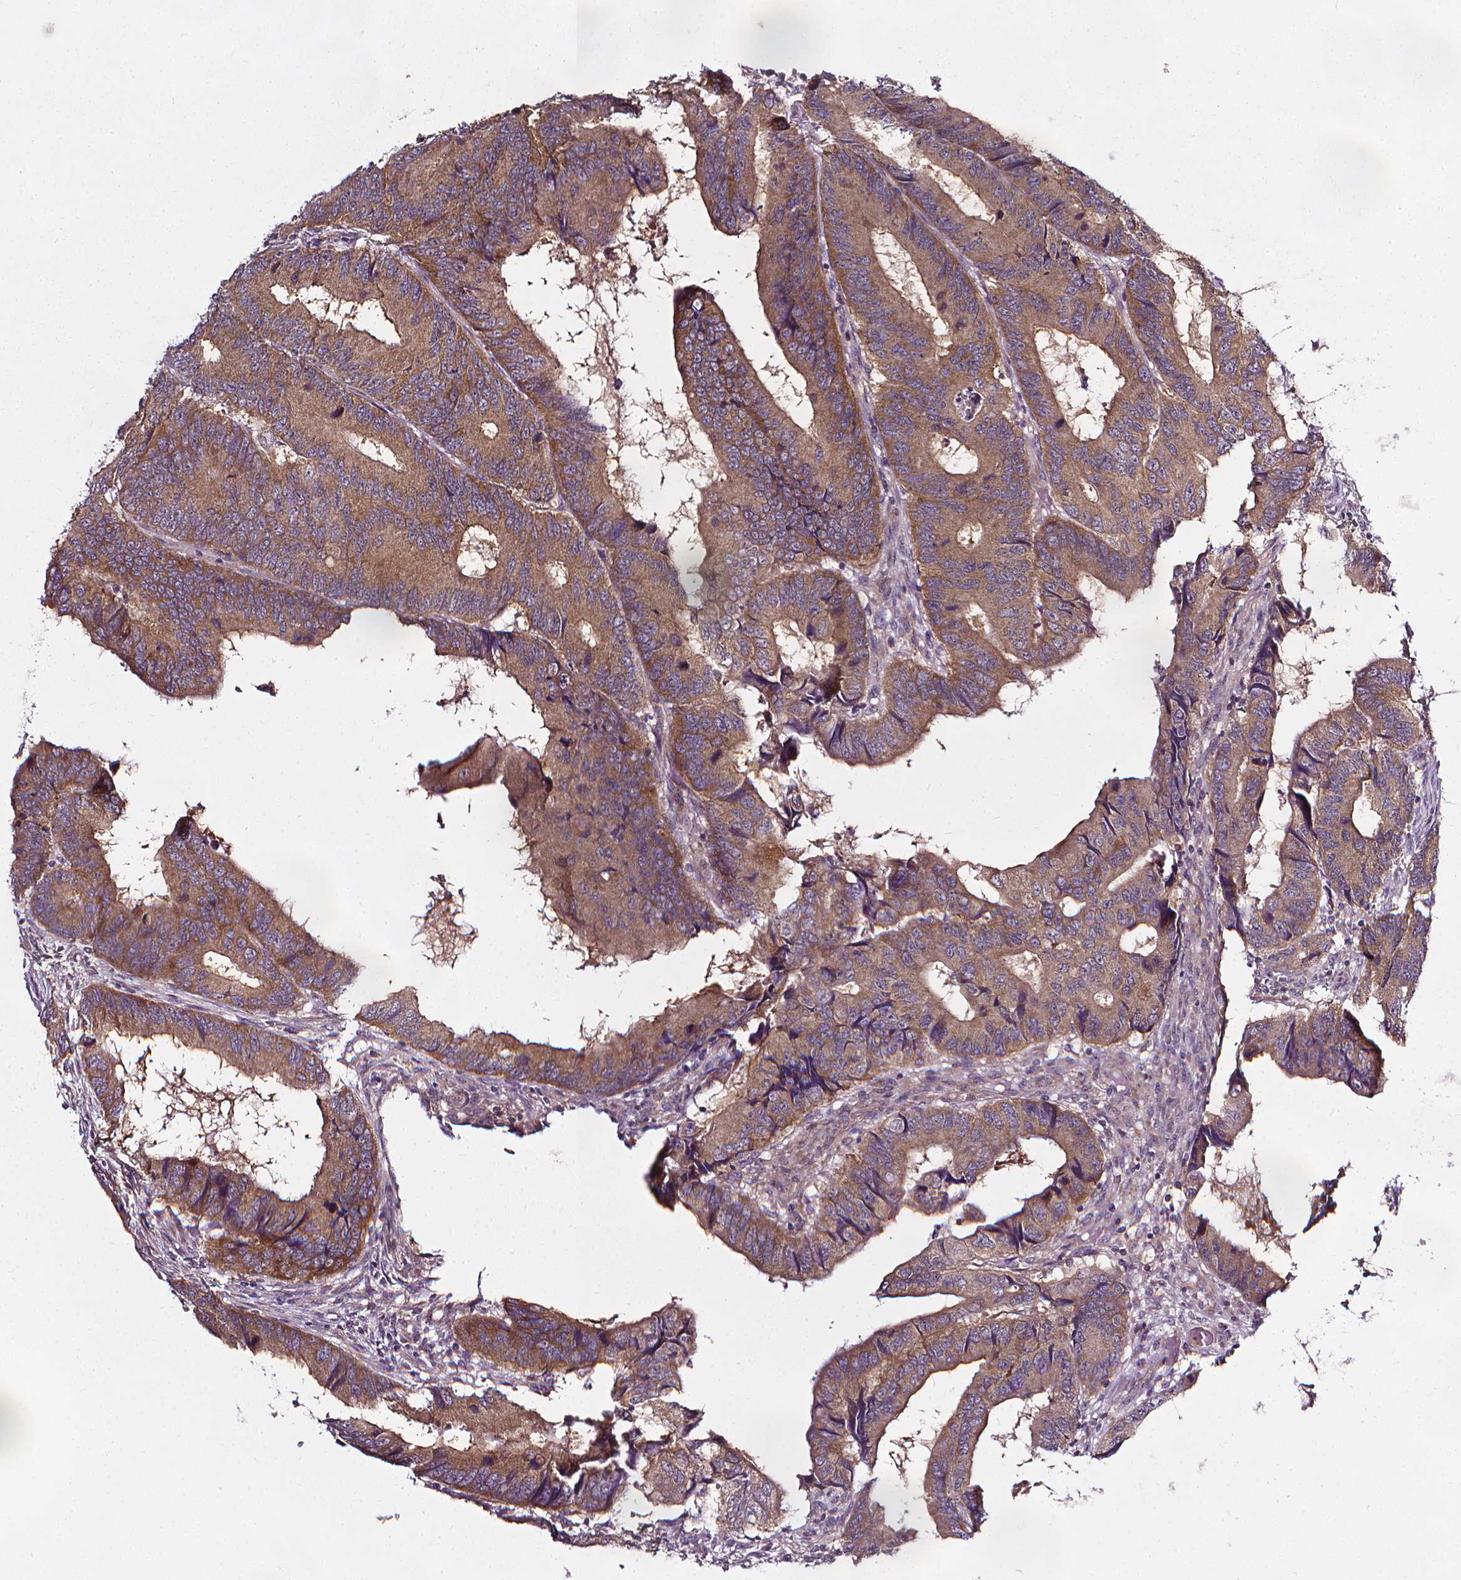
{"staining": {"intensity": "moderate", "quantity": ">75%", "location": "cytoplasmic/membranous"}, "tissue": "colorectal cancer", "cell_type": "Tumor cells", "image_type": "cancer", "snomed": [{"axis": "morphology", "description": "Adenocarcinoma, NOS"}, {"axis": "topography", "description": "Colon"}], "caption": "An immunohistochemistry (IHC) image of tumor tissue is shown. Protein staining in brown highlights moderate cytoplasmic/membranous positivity in colorectal cancer within tumor cells.", "gene": "PRAG1", "patient": {"sex": "male", "age": 53}}